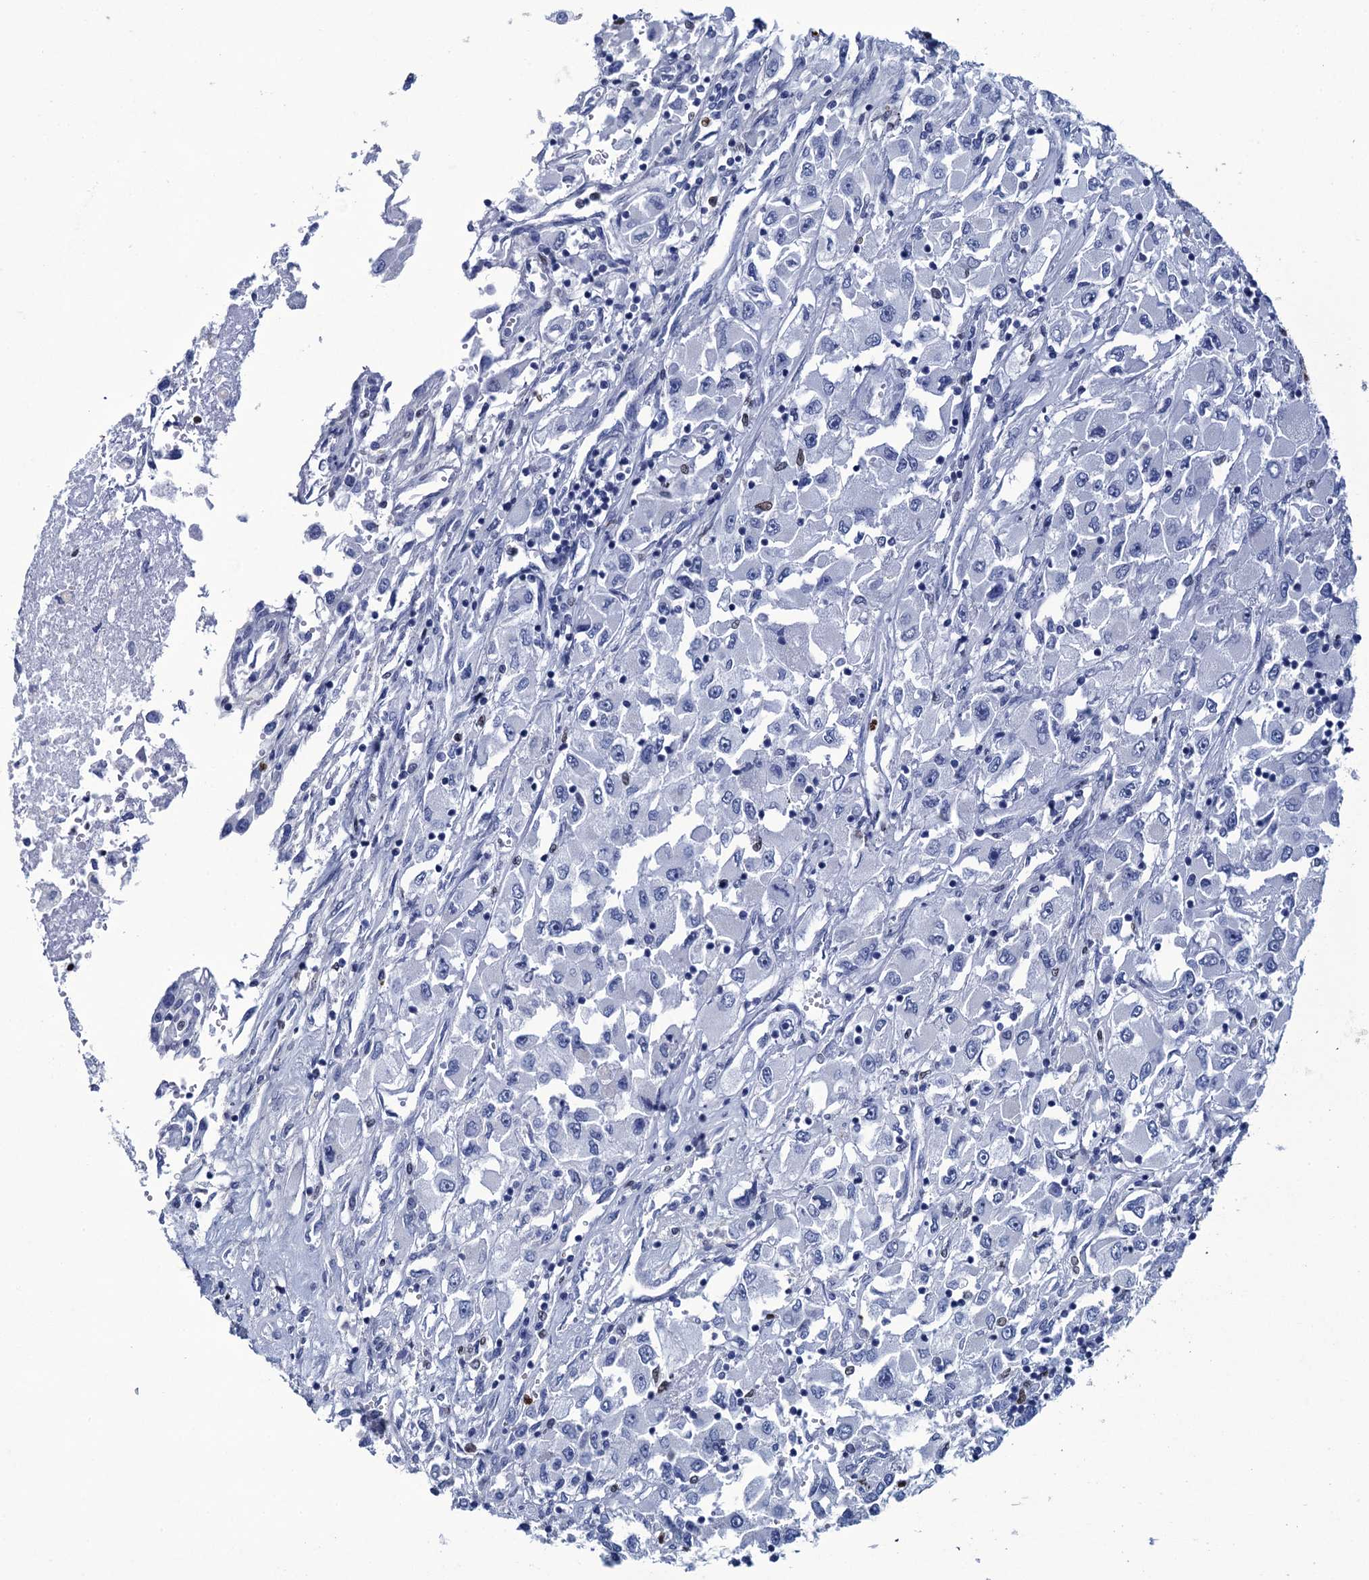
{"staining": {"intensity": "negative", "quantity": "none", "location": "none"}, "tissue": "renal cancer", "cell_type": "Tumor cells", "image_type": "cancer", "snomed": [{"axis": "morphology", "description": "Adenocarcinoma, NOS"}, {"axis": "topography", "description": "Kidney"}], "caption": "Renal cancer (adenocarcinoma) was stained to show a protein in brown. There is no significant expression in tumor cells.", "gene": "RHCG", "patient": {"sex": "female", "age": 52}}